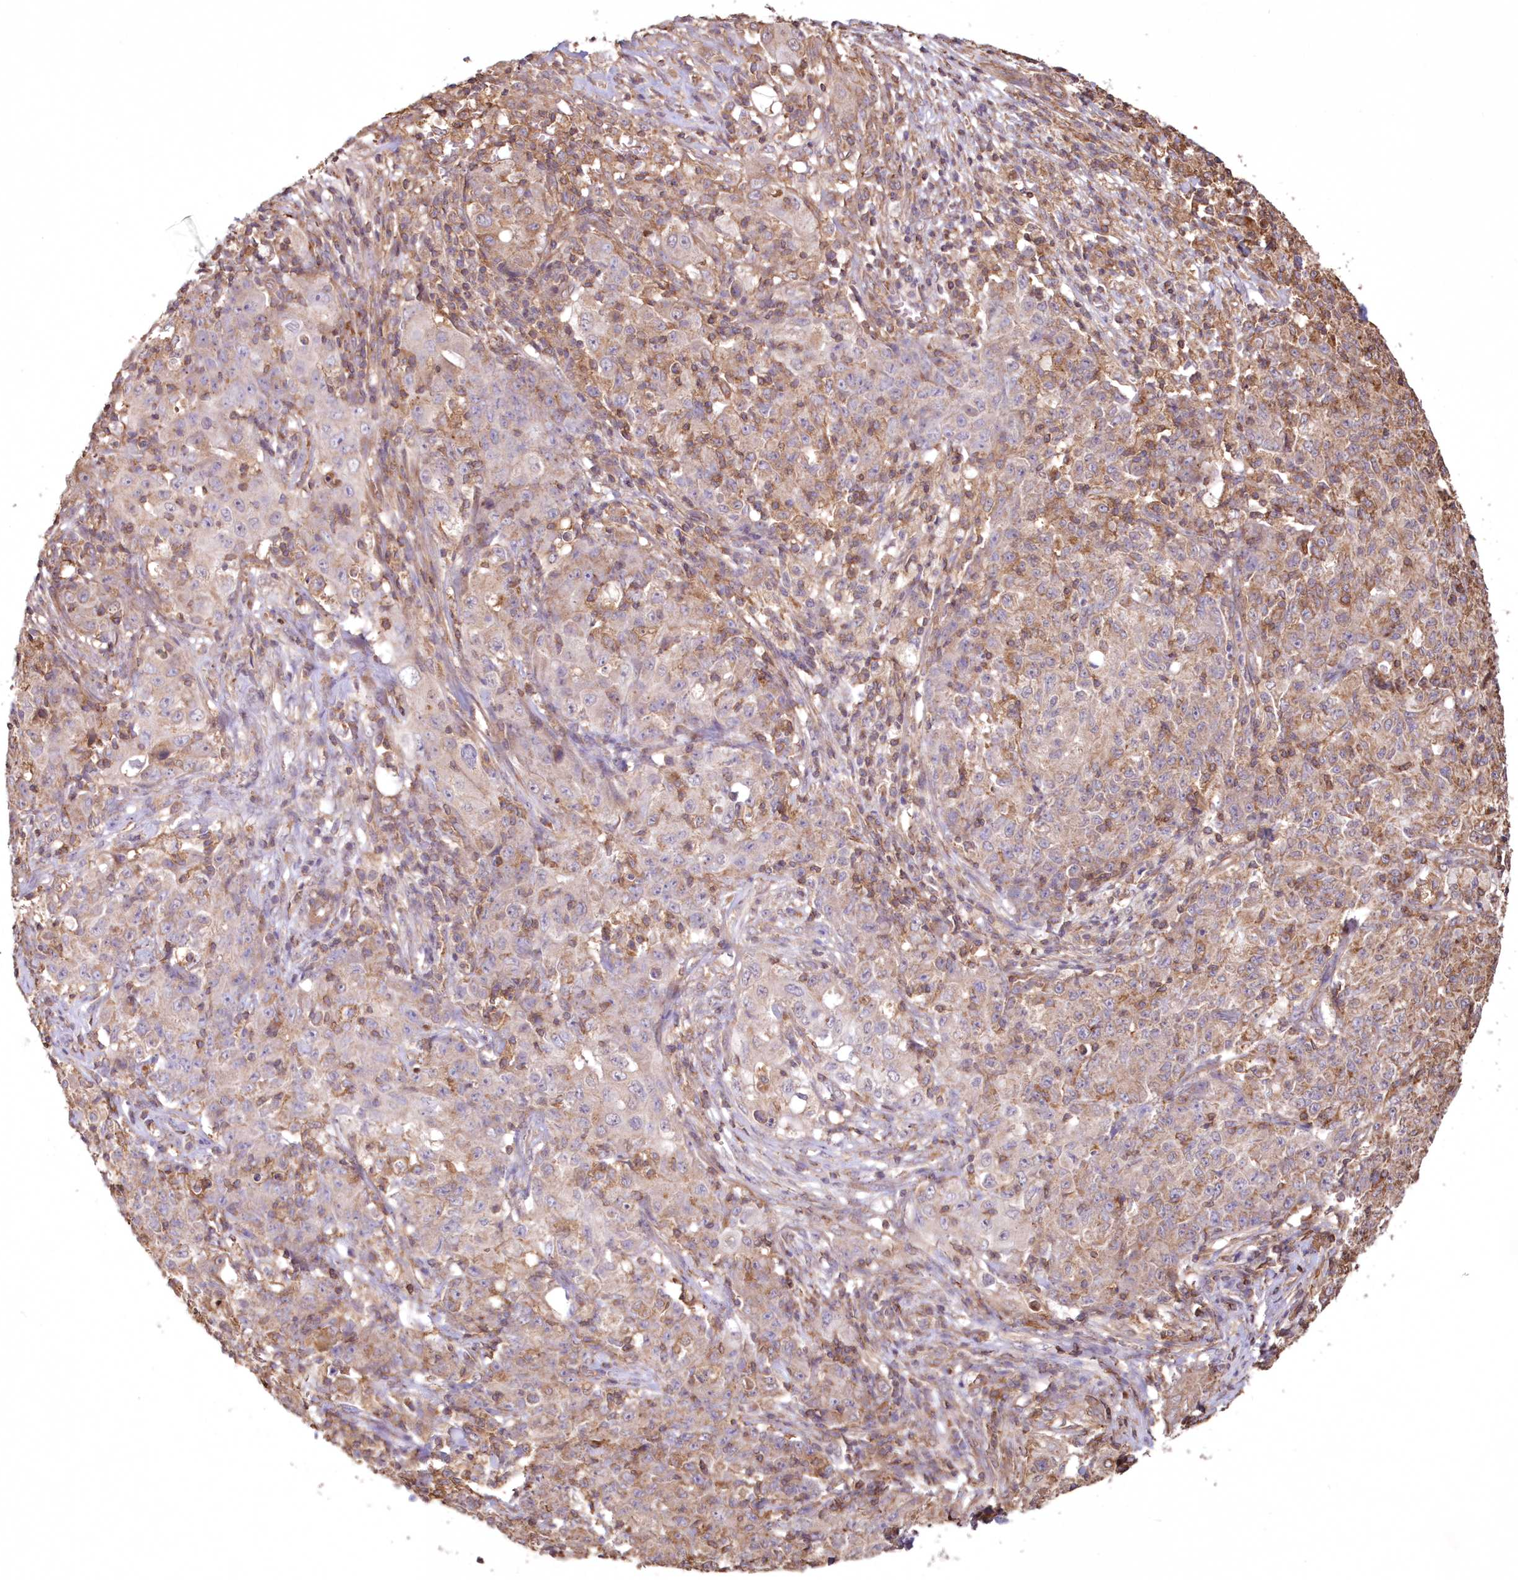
{"staining": {"intensity": "moderate", "quantity": "25%-75%", "location": "cytoplasmic/membranous"}, "tissue": "ovarian cancer", "cell_type": "Tumor cells", "image_type": "cancer", "snomed": [{"axis": "morphology", "description": "Carcinoma, endometroid"}, {"axis": "topography", "description": "Ovary"}], "caption": "Ovarian endometroid carcinoma tissue displays moderate cytoplasmic/membranous positivity in approximately 25%-75% of tumor cells", "gene": "TMEM139", "patient": {"sex": "female", "age": 42}}